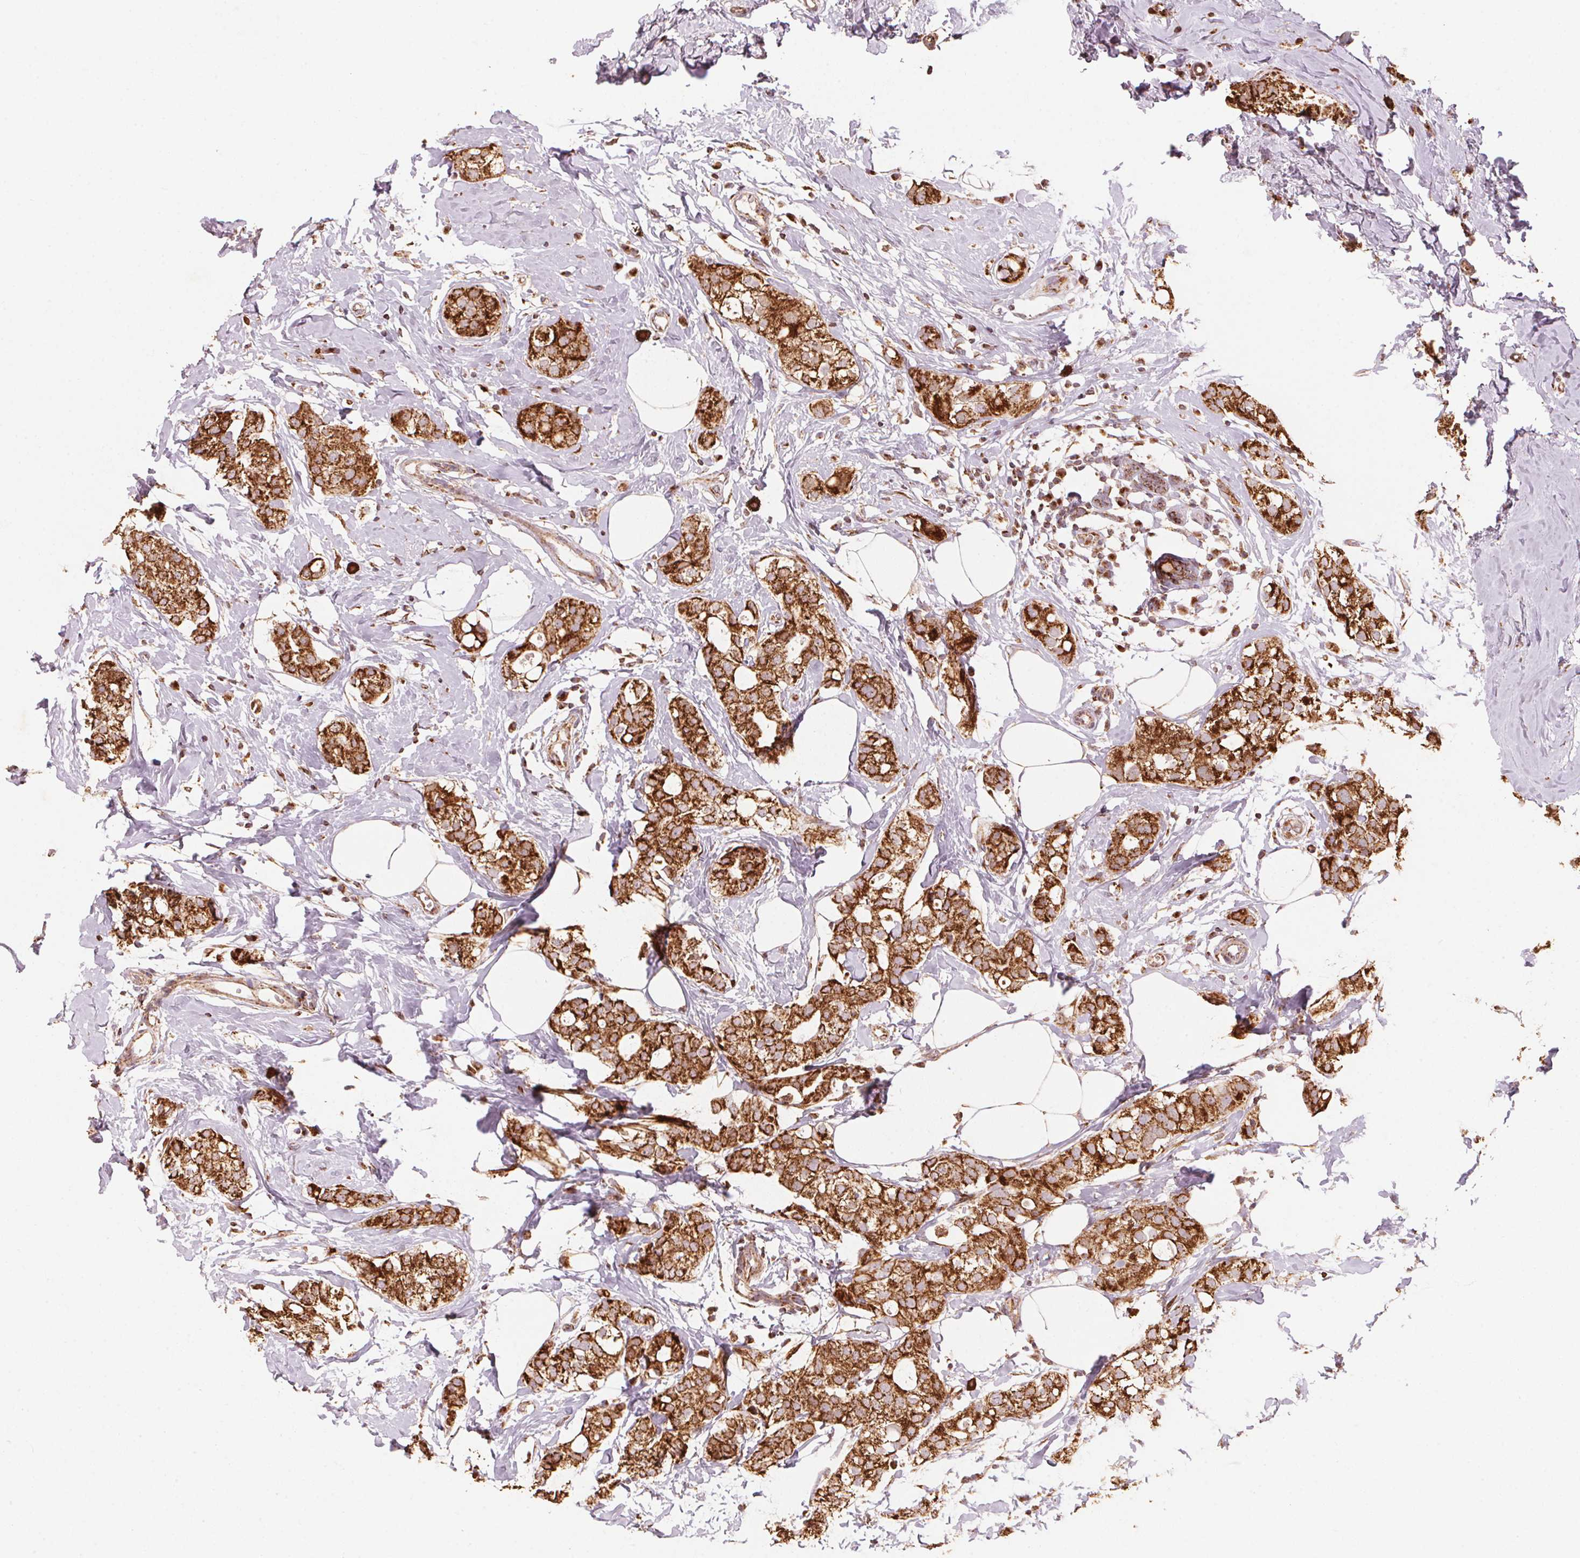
{"staining": {"intensity": "strong", "quantity": ">75%", "location": "cytoplasmic/membranous"}, "tissue": "breast cancer", "cell_type": "Tumor cells", "image_type": "cancer", "snomed": [{"axis": "morphology", "description": "Duct carcinoma"}, {"axis": "topography", "description": "Breast"}], "caption": "This photomicrograph exhibits immunohistochemistry staining of infiltrating ductal carcinoma (breast), with high strong cytoplasmic/membranous positivity in about >75% of tumor cells.", "gene": "TOMM70", "patient": {"sex": "female", "age": 40}}